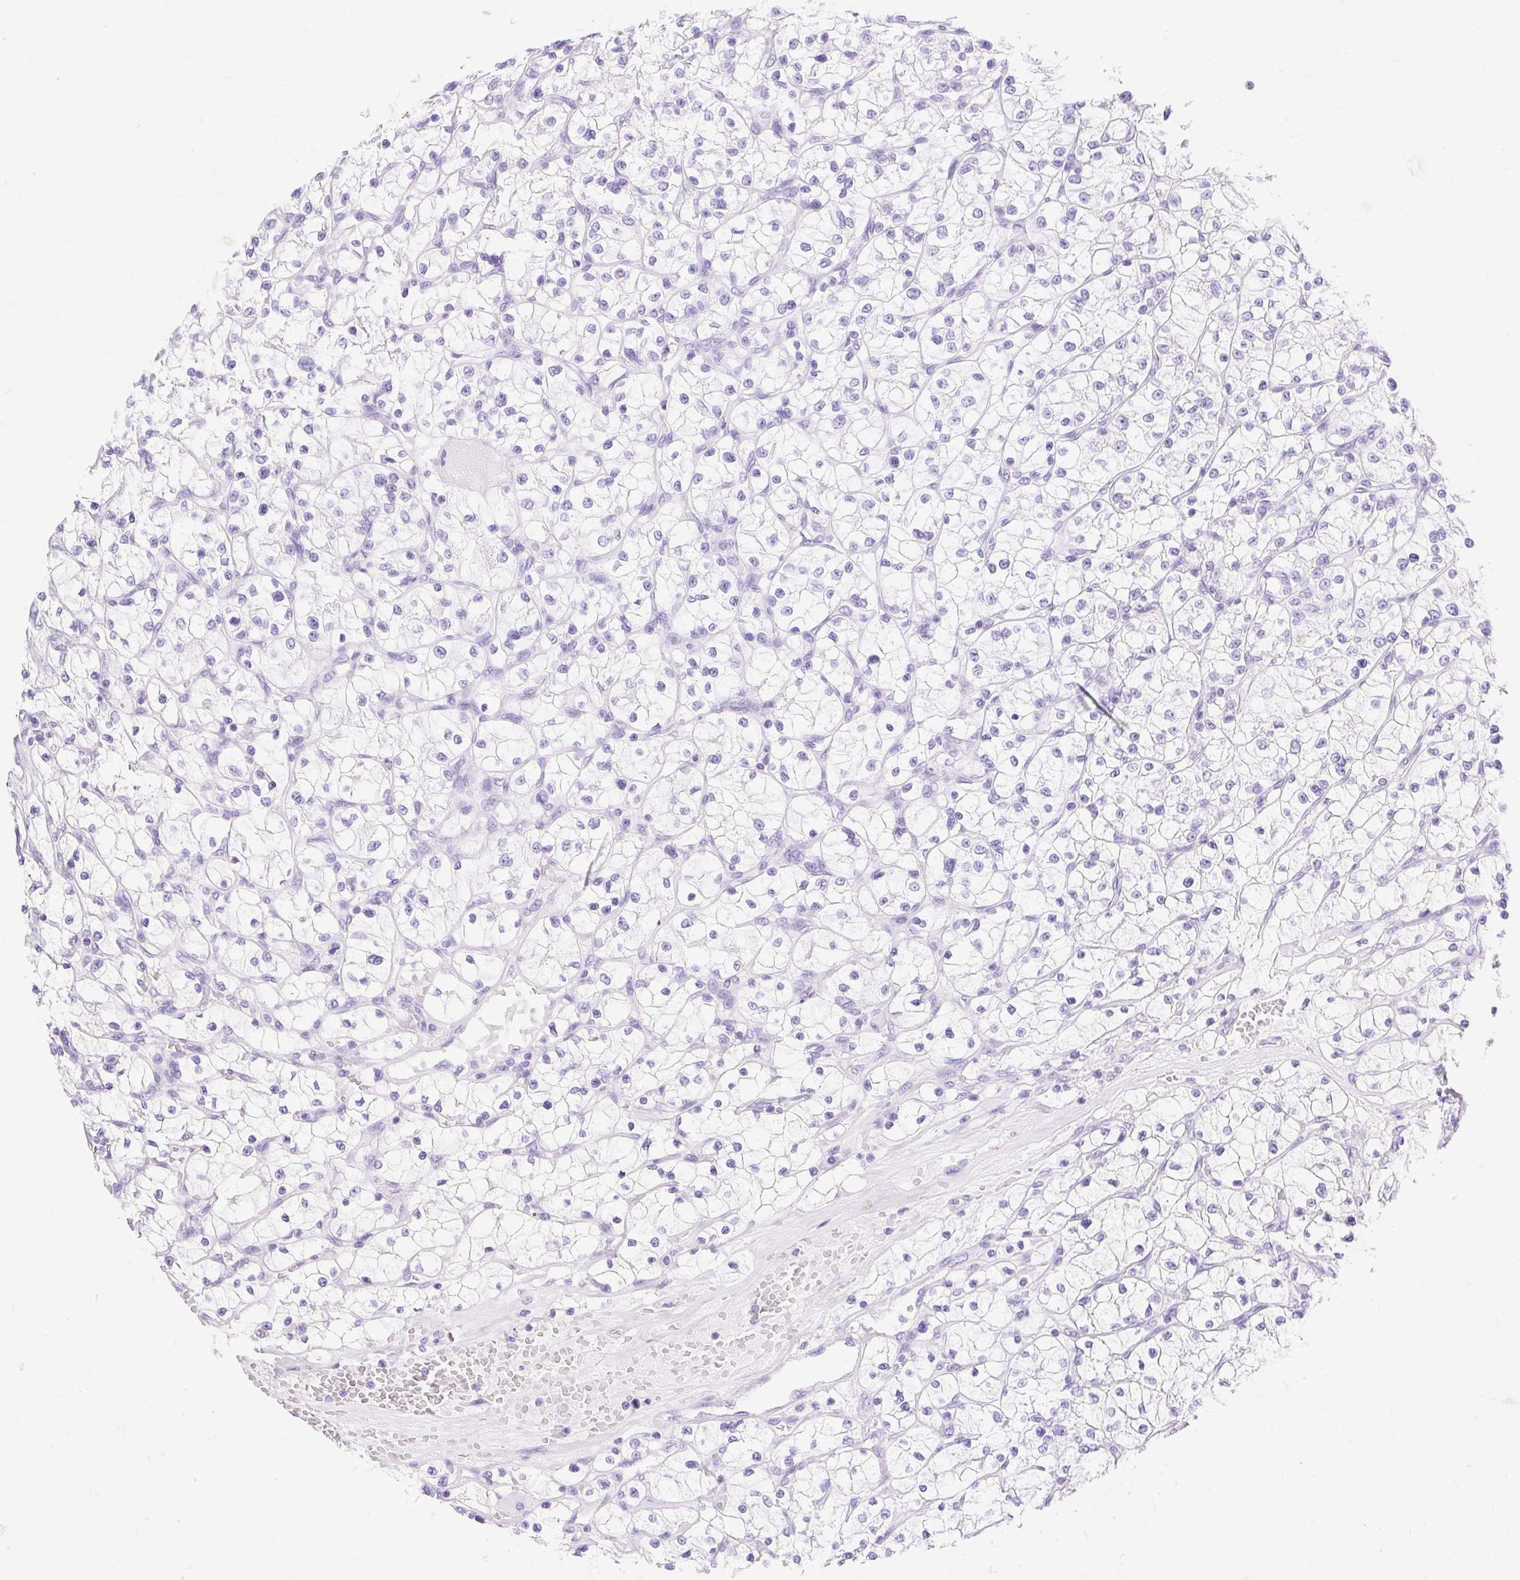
{"staining": {"intensity": "negative", "quantity": "none", "location": "none"}, "tissue": "renal cancer", "cell_type": "Tumor cells", "image_type": "cancer", "snomed": [{"axis": "morphology", "description": "Adenocarcinoma, NOS"}, {"axis": "topography", "description": "Kidney"}], "caption": "Immunohistochemical staining of human renal cancer (adenocarcinoma) shows no significant positivity in tumor cells. Nuclei are stained in blue.", "gene": "MBP", "patient": {"sex": "female", "age": 64}}